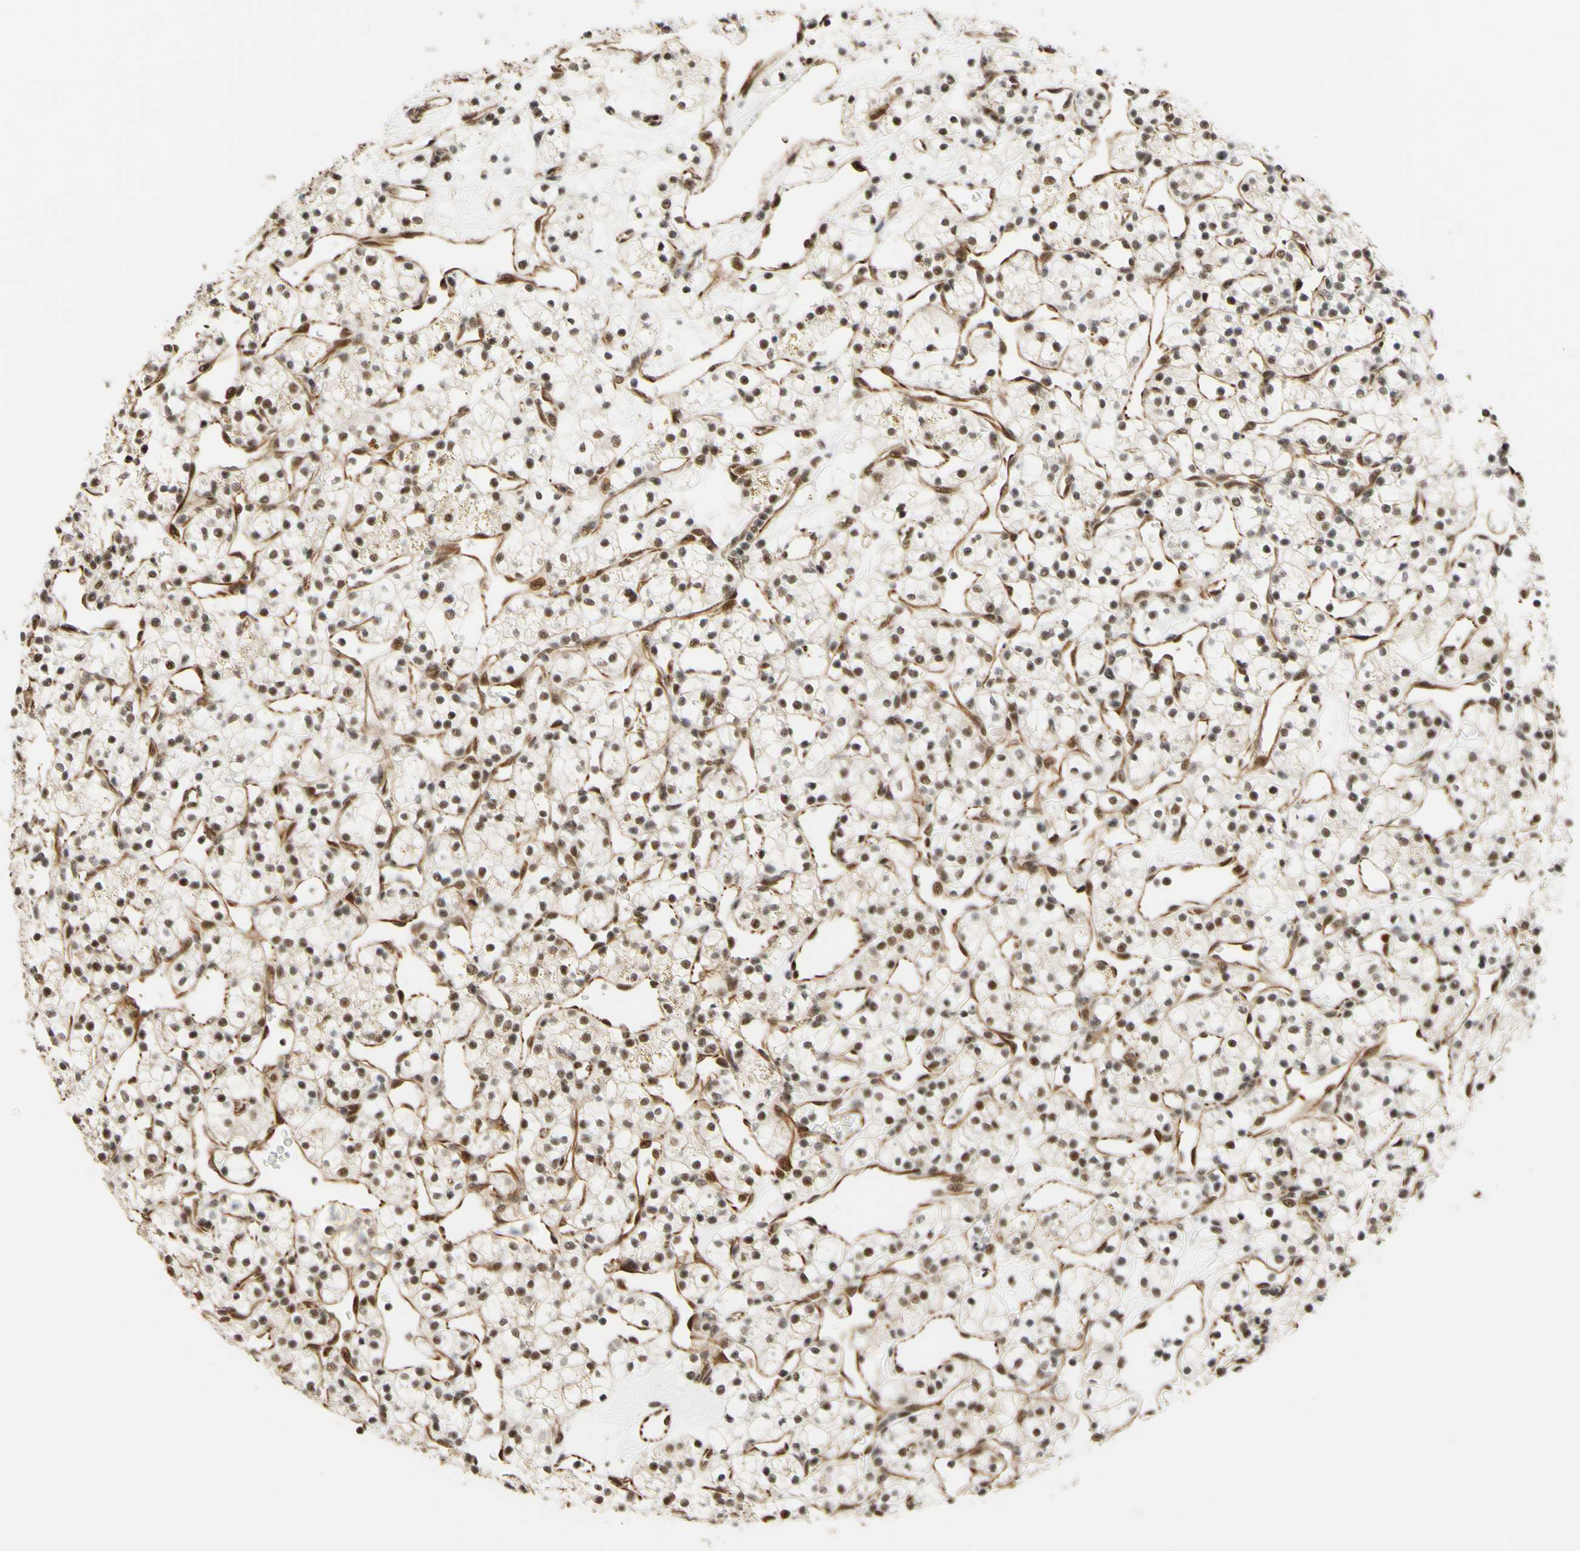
{"staining": {"intensity": "moderate", "quantity": ">75%", "location": "nuclear"}, "tissue": "renal cancer", "cell_type": "Tumor cells", "image_type": "cancer", "snomed": [{"axis": "morphology", "description": "Adenocarcinoma, NOS"}, {"axis": "topography", "description": "Kidney"}], "caption": "This is a micrograph of immunohistochemistry (IHC) staining of adenocarcinoma (renal), which shows moderate positivity in the nuclear of tumor cells.", "gene": "SAP18", "patient": {"sex": "female", "age": 60}}